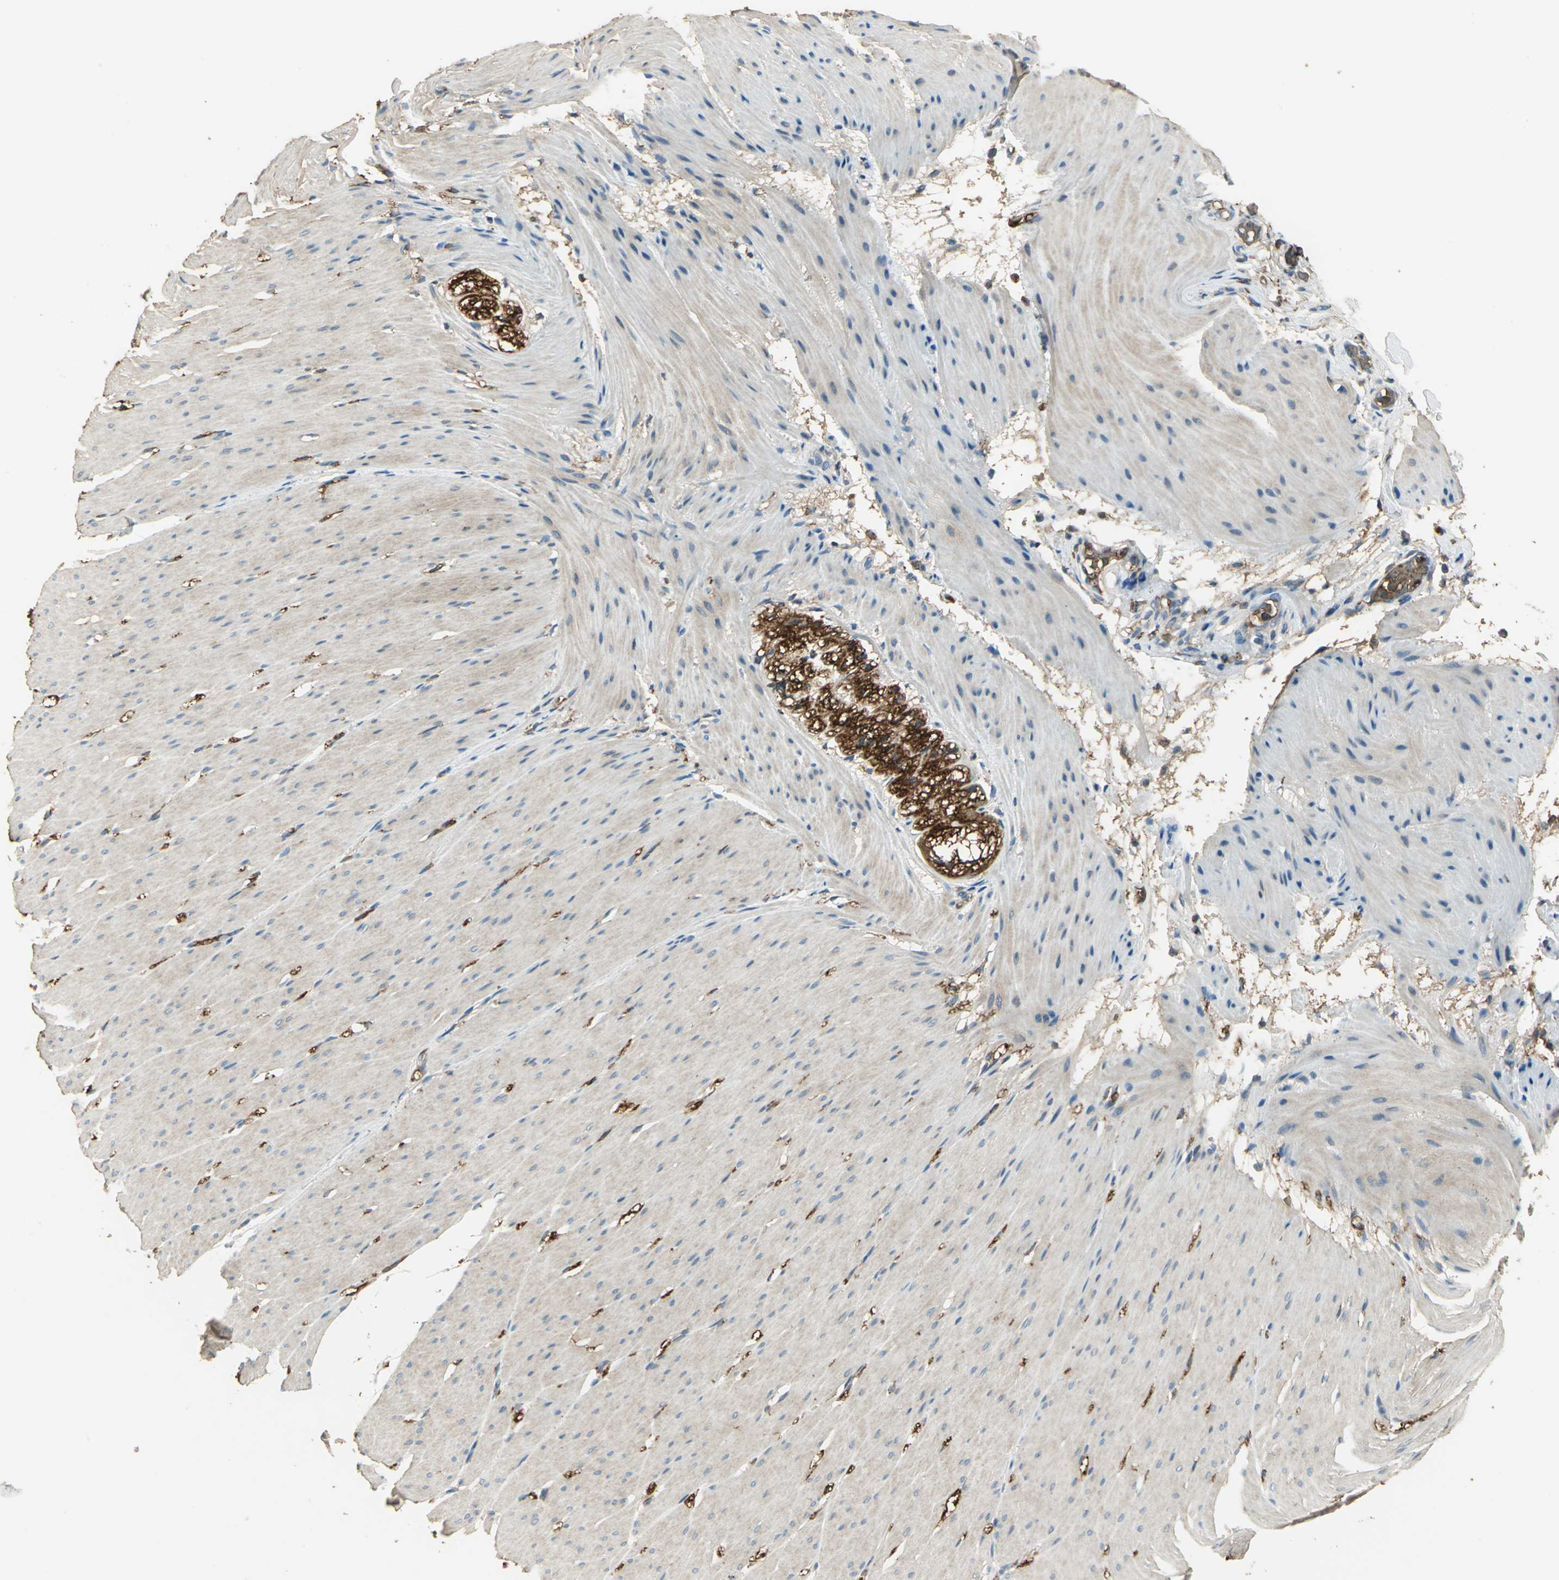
{"staining": {"intensity": "weak", "quantity": ">75%", "location": "cytoplasmic/membranous"}, "tissue": "smooth muscle", "cell_type": "Smooth muscle cells", "image_type": "normal", "snomed": [{"axis": "morphology", "description": "Normal tissue, NOS"}, {"axis": "topography", "description": "Smooth muscle"}, {"axis": "topography", "description": "Colon"}], "caption": "Immunohistochemistry micrograph of unremarkable smooth muscle: smooth muscle stained using immunohistochemistry shows low levels of weak protein expression localized specifically in the cytoplasmic/membranous of smooth muscle cells, appearing as a cytoplasmic/membranous brown color.", "gene": "DDAH1", "patient": {"sex": "male", "age": 67}}